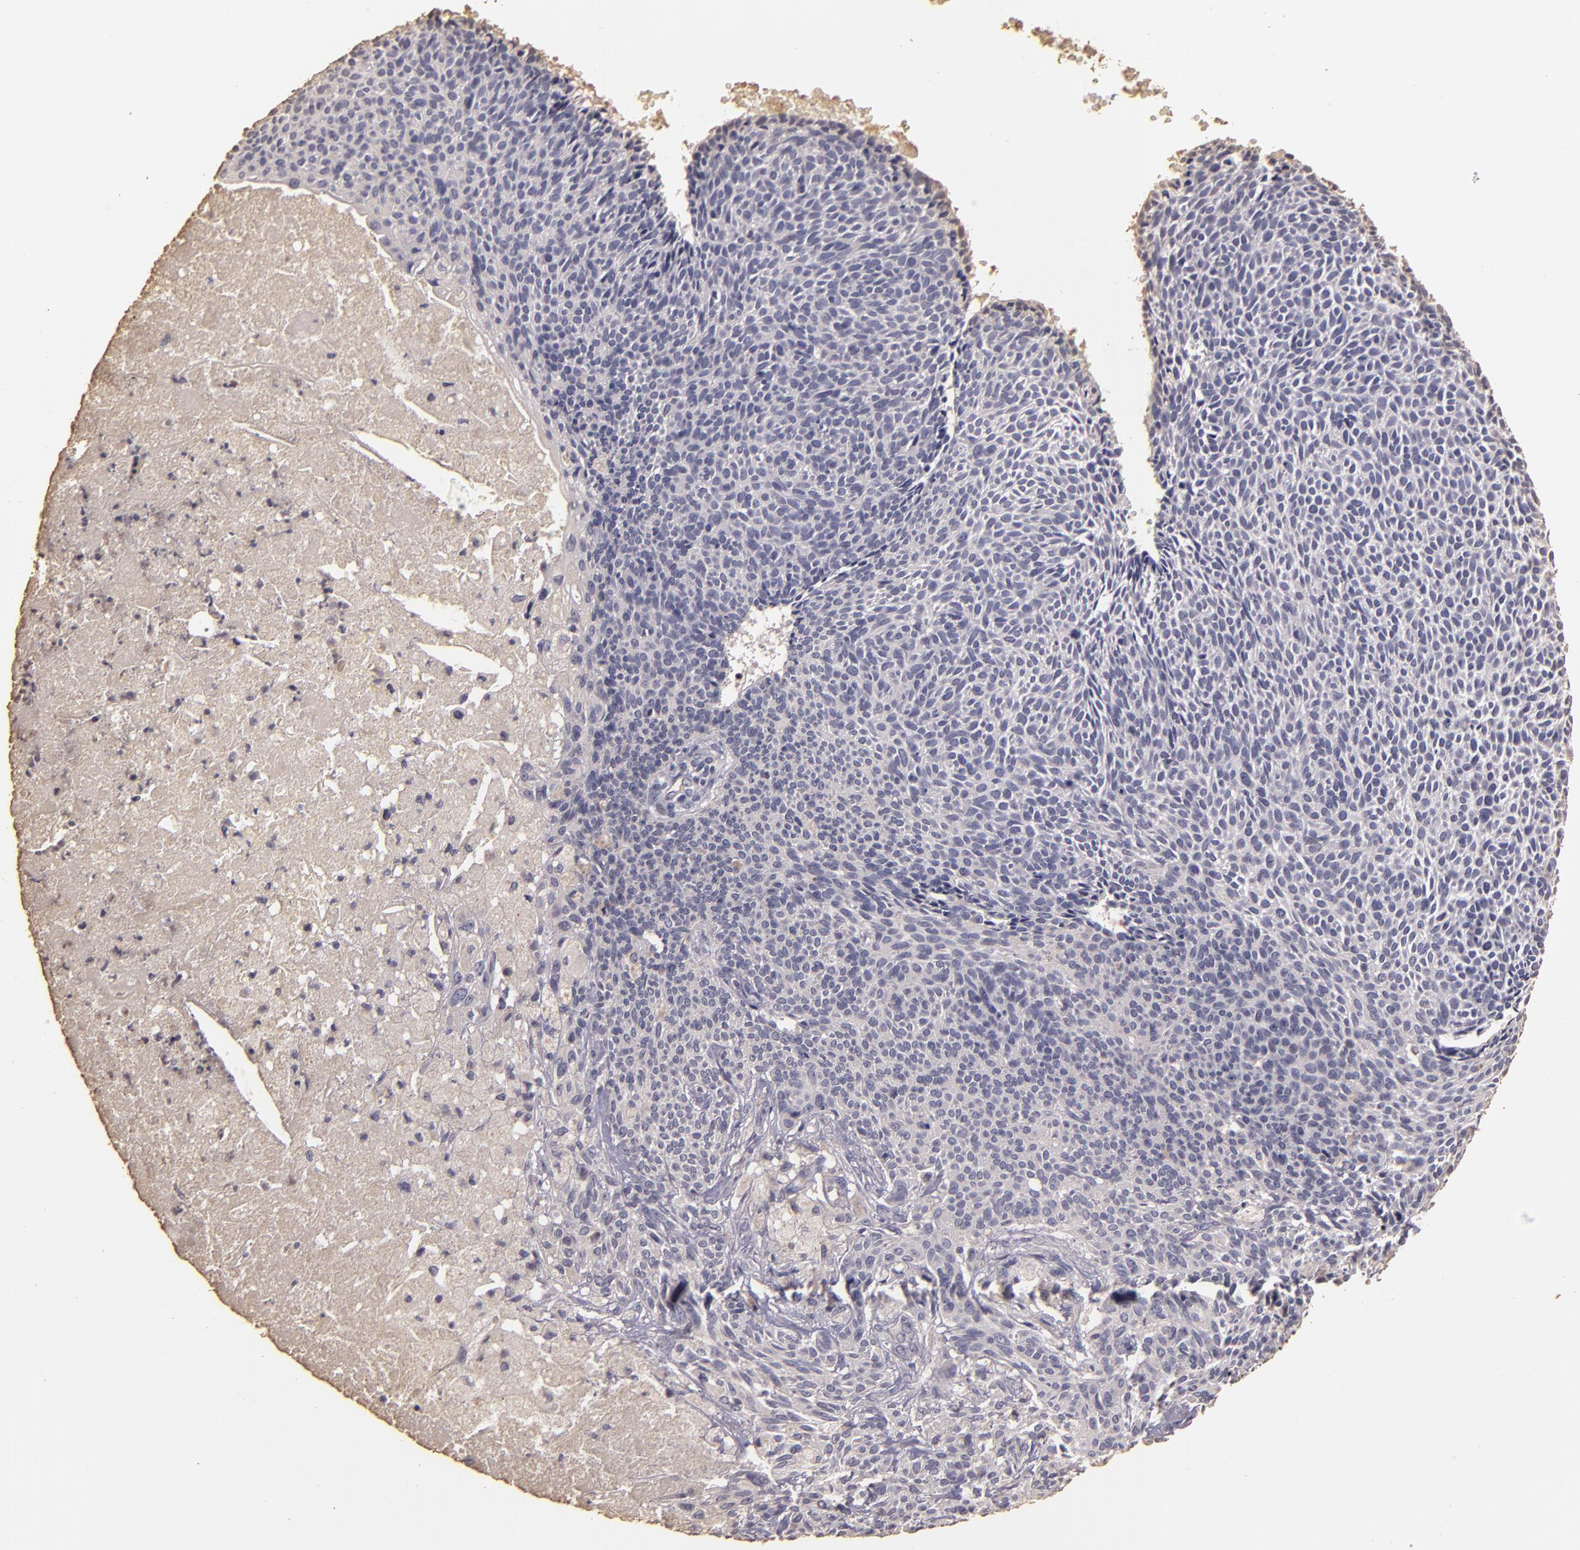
{"staining": {"intensity": "negative", "quantity": "none", "location": "none"}, "tissue": "skin cancer", "cell_type": "Tumor cells", "image_type": "cancer", "snomed": [{"axis": "morphology", "description": "Basal cell carcinoma"}, {"axis": "topography", "description": "Skin"}], "caption": "An image of basal cell carcinoma (skin) stained for a protein reveals no brown staining in tumor cells. Brightfield microscopy of immunohistochemistry (IHC) stained with DAB (3,3'-diaminobenzidine) (brown) and hematoxylin (blue), captured at high magnification.", "gene": "BCL2L13", "patient": {"sex": "male", "age": 84}}